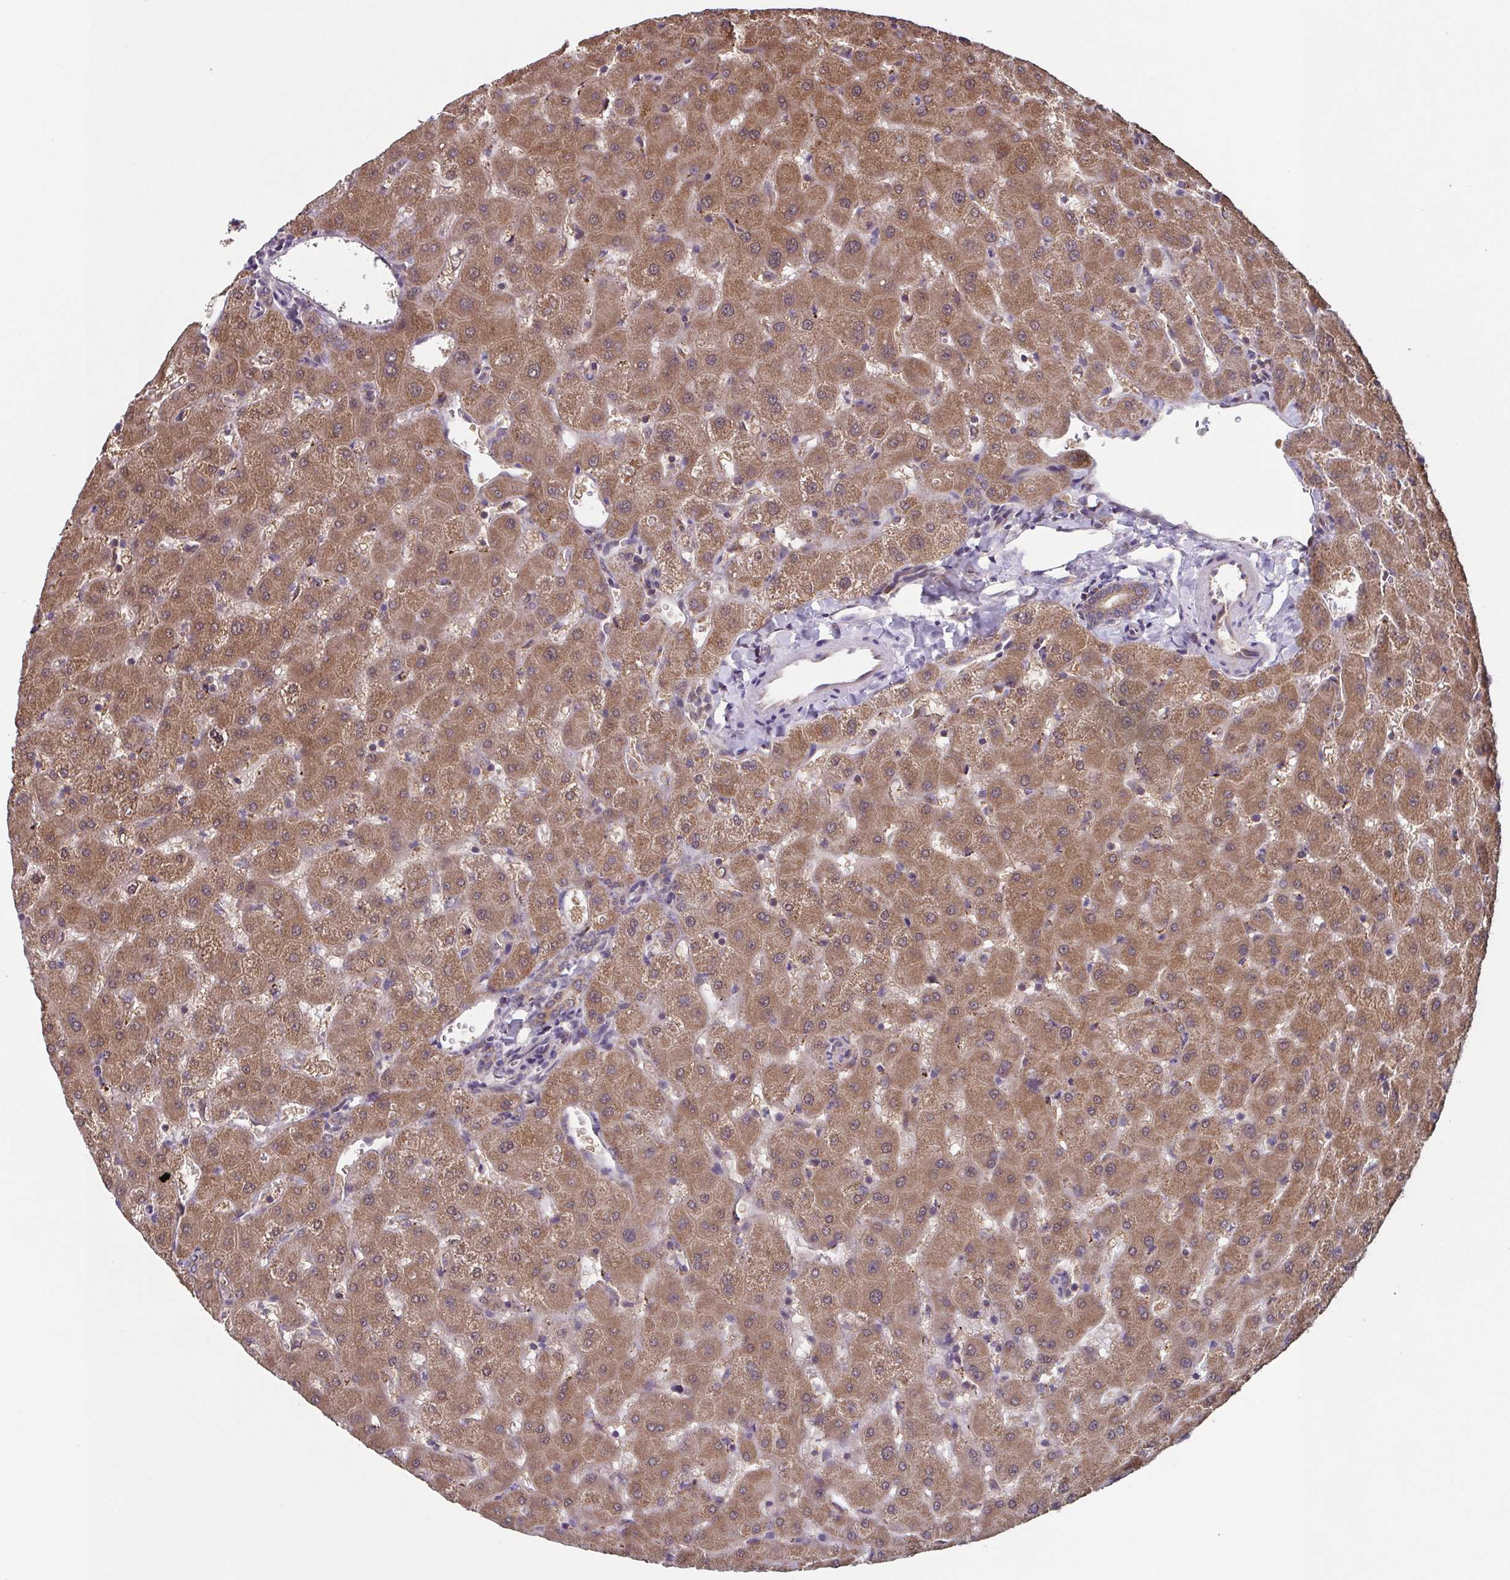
{"staining": {"intensity": "weak", "quantity": ">75%", "location": "cytoplasmic/membranous"}, "tissue": "liver", "cell_type": "Cholangiocytes", "image_type": "normal", "snomed": [{"axis": "morphology", "description": "Normal tissue, NOS"}, {"axis": "topography", "description": "Liver"}], "caption": "Liver stained with DAB IHC exhibits low levels of weak cytoplasmic/membranous expression in approximately >75% of cholangiocytes.", "gene": "TTC19", "patient": {"sex": "female", "age": 63}}